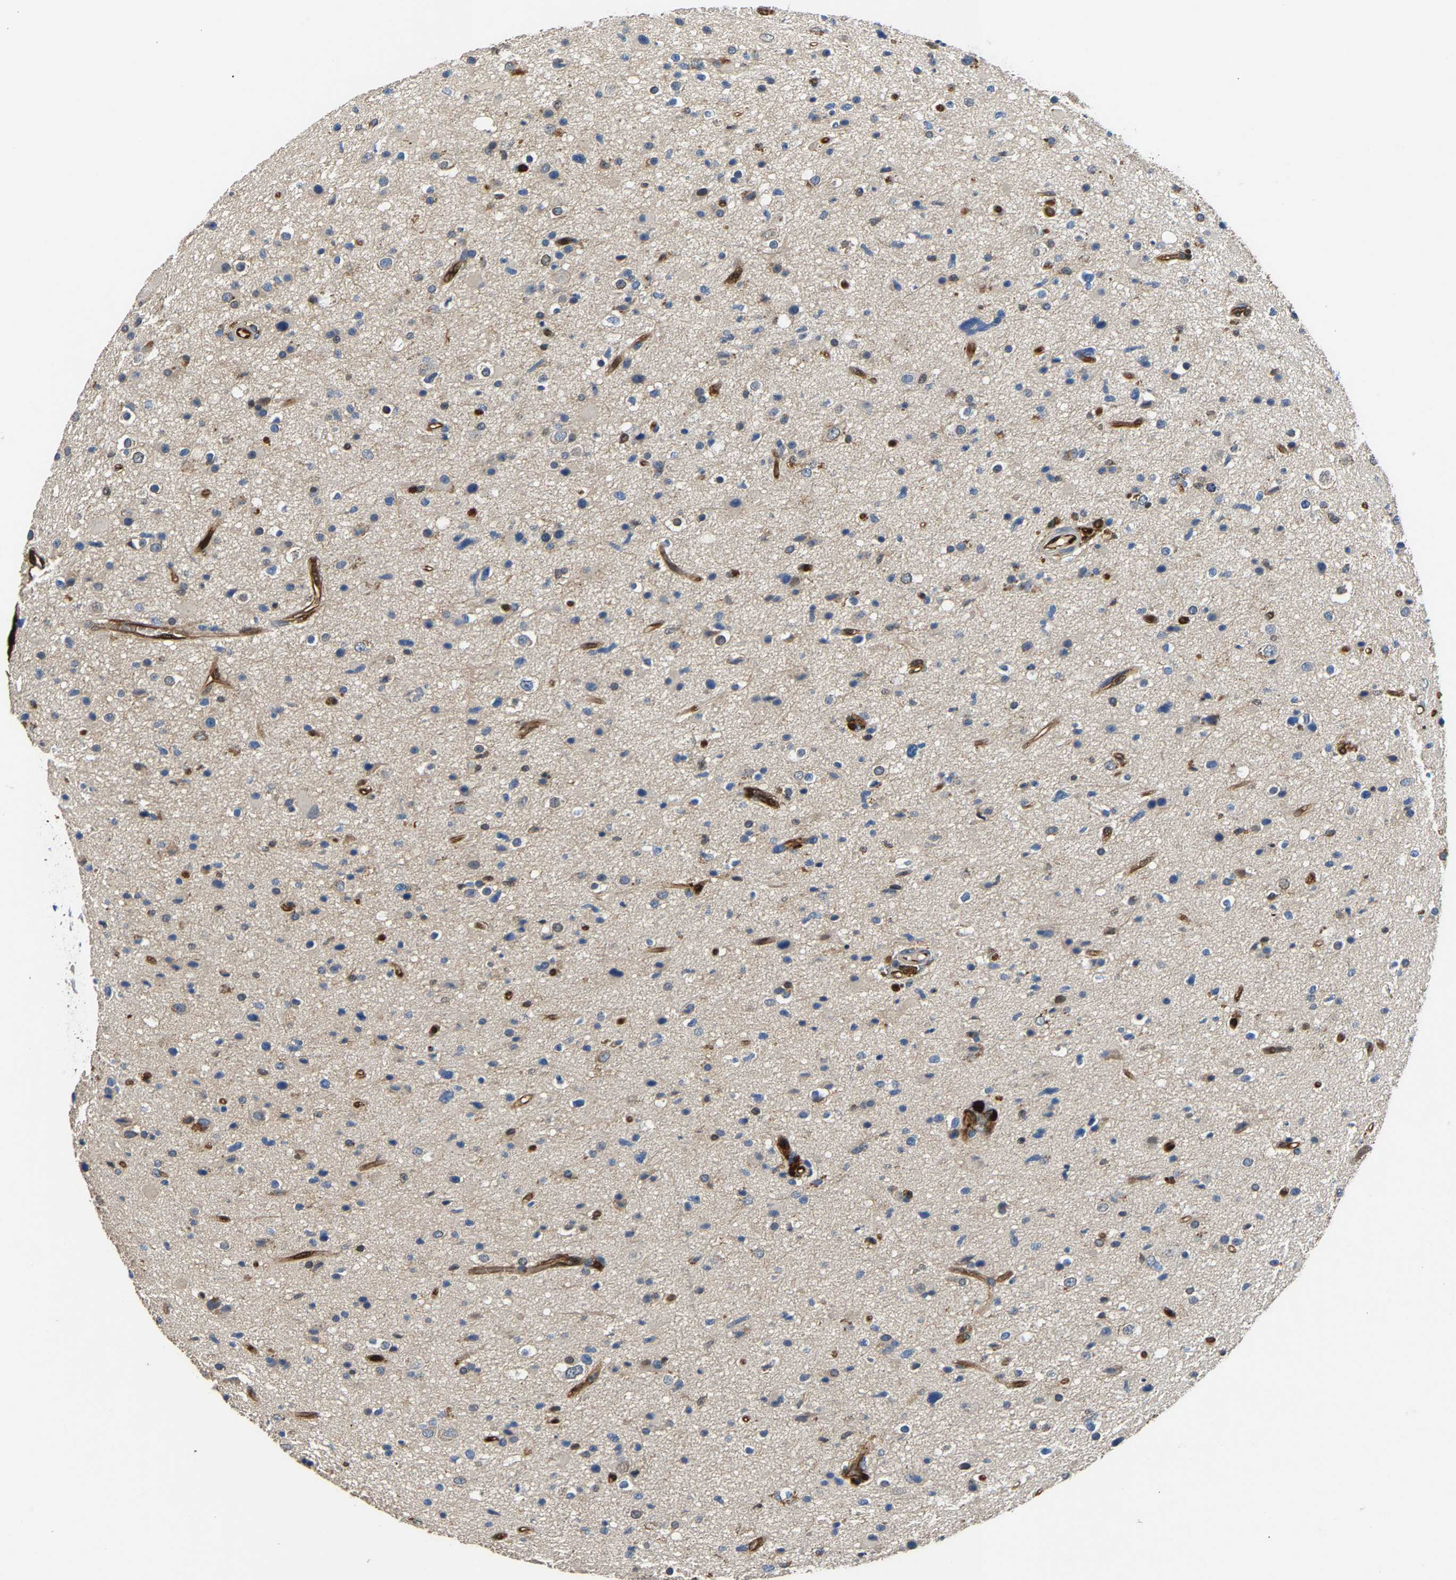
{"staining": {"intensity": "weak", "quantity": "<25%", "location": "cytoplasmic/membranous"}, "tissue": "glioma", "cell_type": "Tumor cells", "image_type": "cancer", "snomed": [{"axis": "morphology", "description": "Glioma, malignant, High grade"}, {"axis": "topography", "description": "Brain"}], "caption": "Malignant high-grade glioma was stained to show a protein in brown. There is no significant positivity in tumor cells.", "gene": "GIMAP7", "patient": {"sex": "male", "age": 33}}